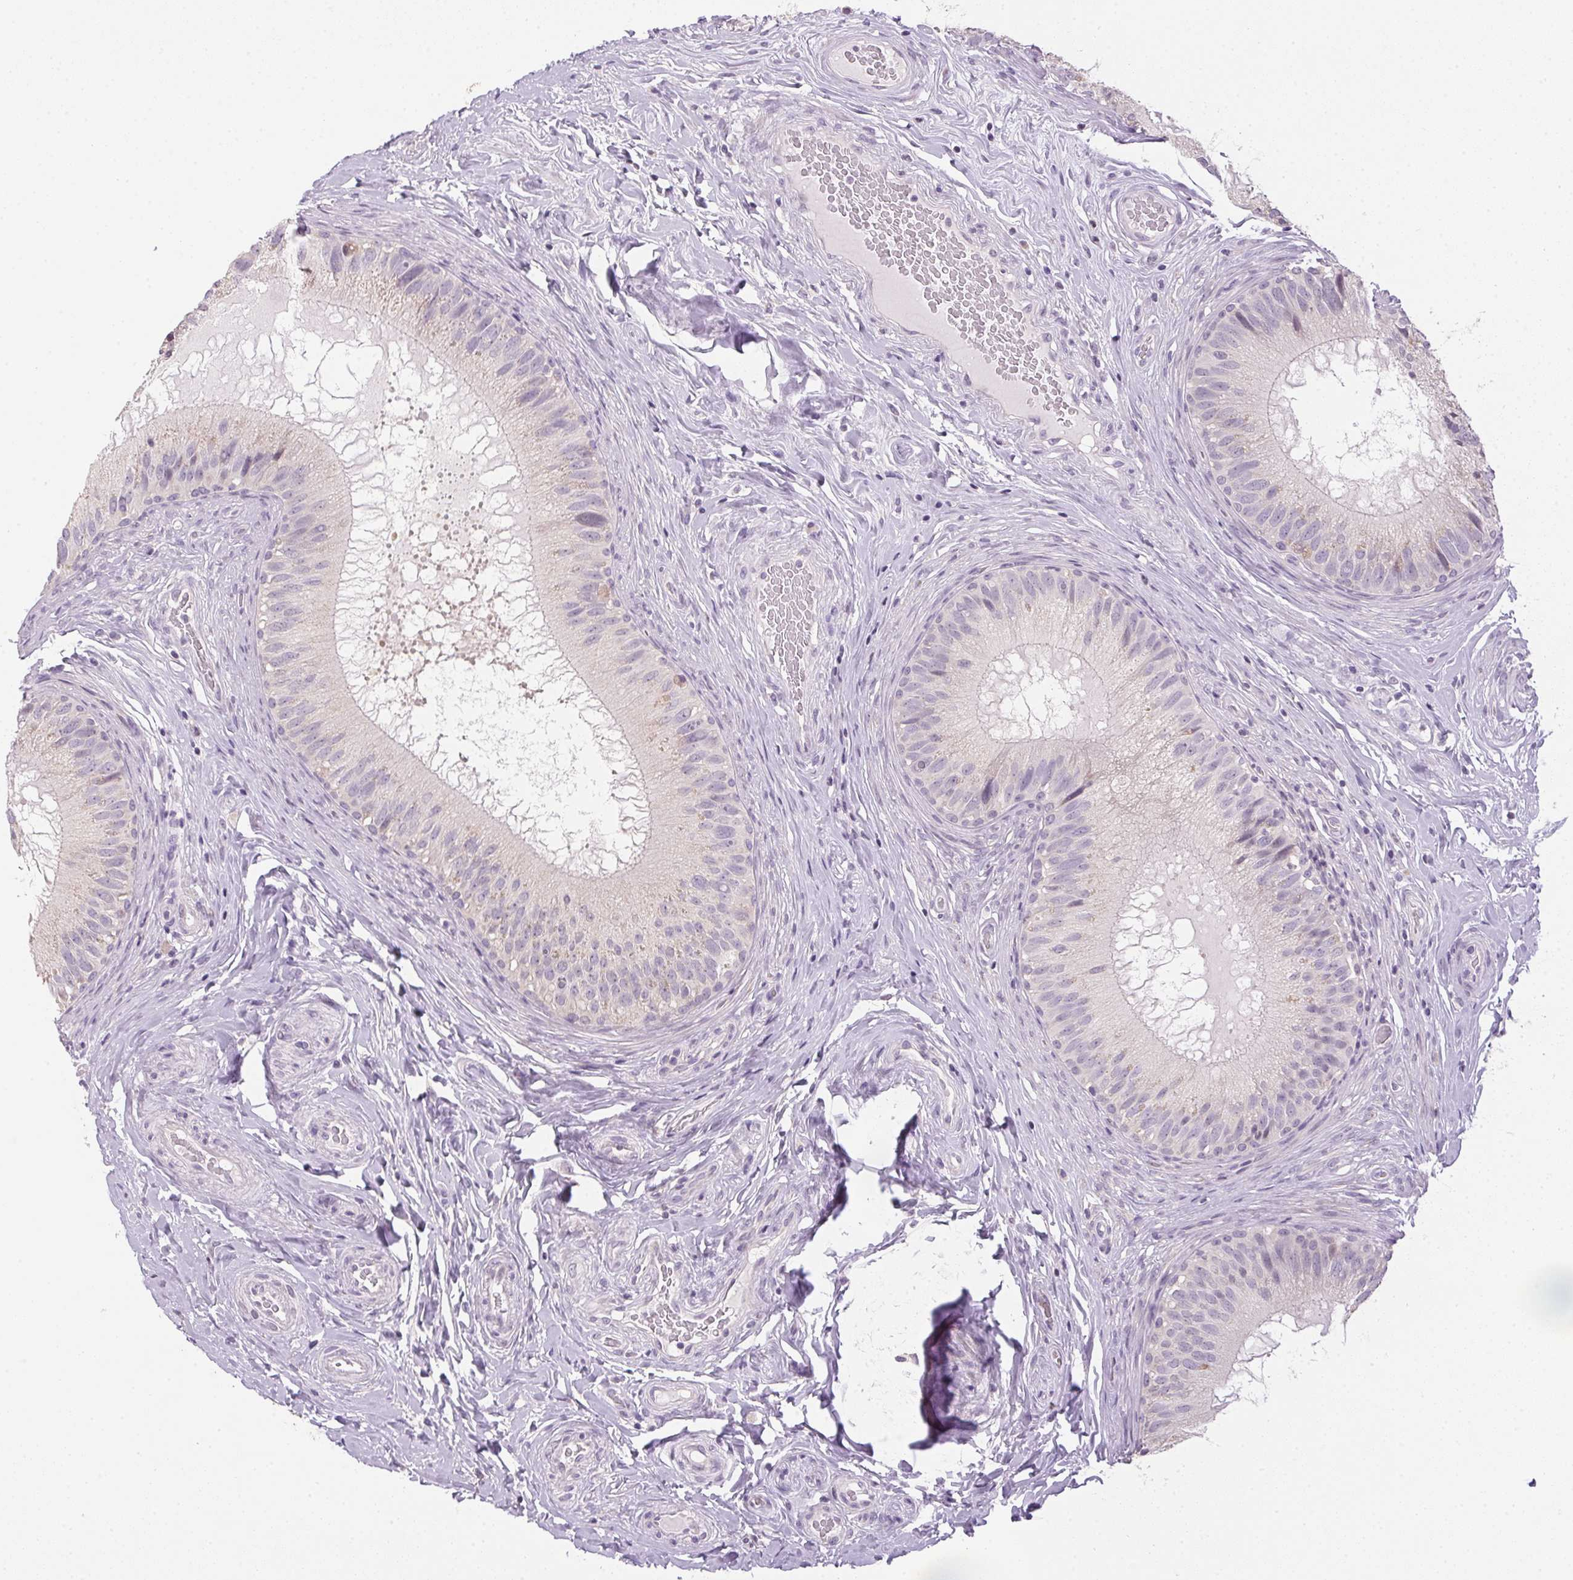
{"staining": {"intensity": "weak", "quantity": "<25%", "location": "cytoplasmic/membranous"}, "tissue": "epididymis", "cell_type": "Glandular cells", "image_type": "normal", "snomed": [{"axis": "morphology", "description": "Normal tissue, NOS"}, {"axis": "topography", "description": "Epididymis"}], "caption": "This is an IHC histopathology image of unremarkable human epididymis. There is no positivity in glandular cells.", "gene": "SPACA9", "patient": {"sex": "male", "age": 34}}